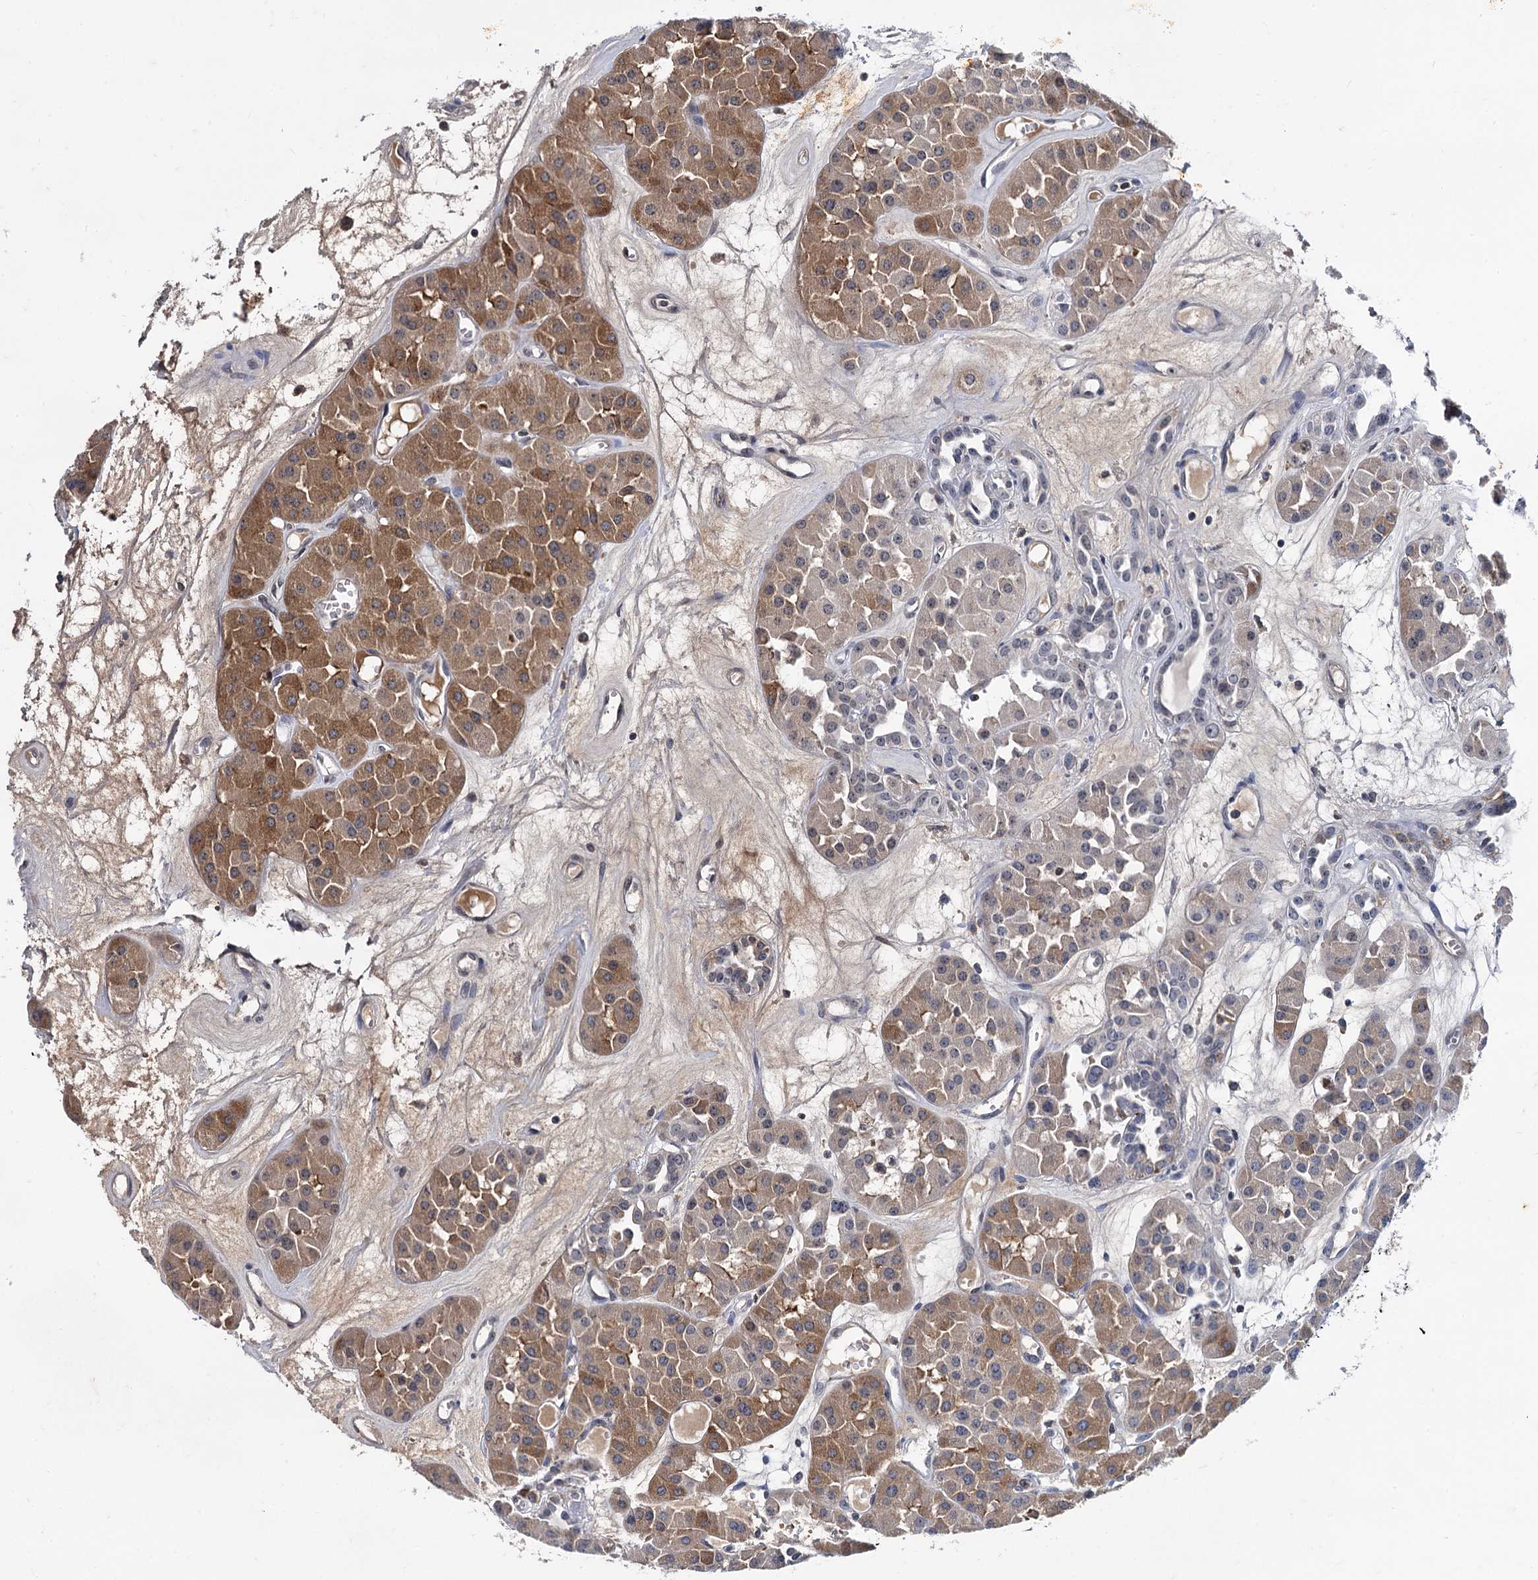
{"staining": {"intensity": "moderate", "quantity": ">75%", "location": "cytoplasmic/membranous"}, "tissue": "renal cancer", "cell_type": "Tumor cells", "image_type": "cancer", "snomed": [{"axis": "morphology", "description": "Carcinoma, NOS"}, {"axis": "topography", "description": "Kidney"}], "caption": "Tumor cells exhibit medium levels of moderate cytoplasmic/membranous expression in about >75% of cells in renal cancer. (DAB IHC with brightfield microscopy, high magnification).", "gene": "TMEM72", "patient": {"sex": "female", "age": 75}}